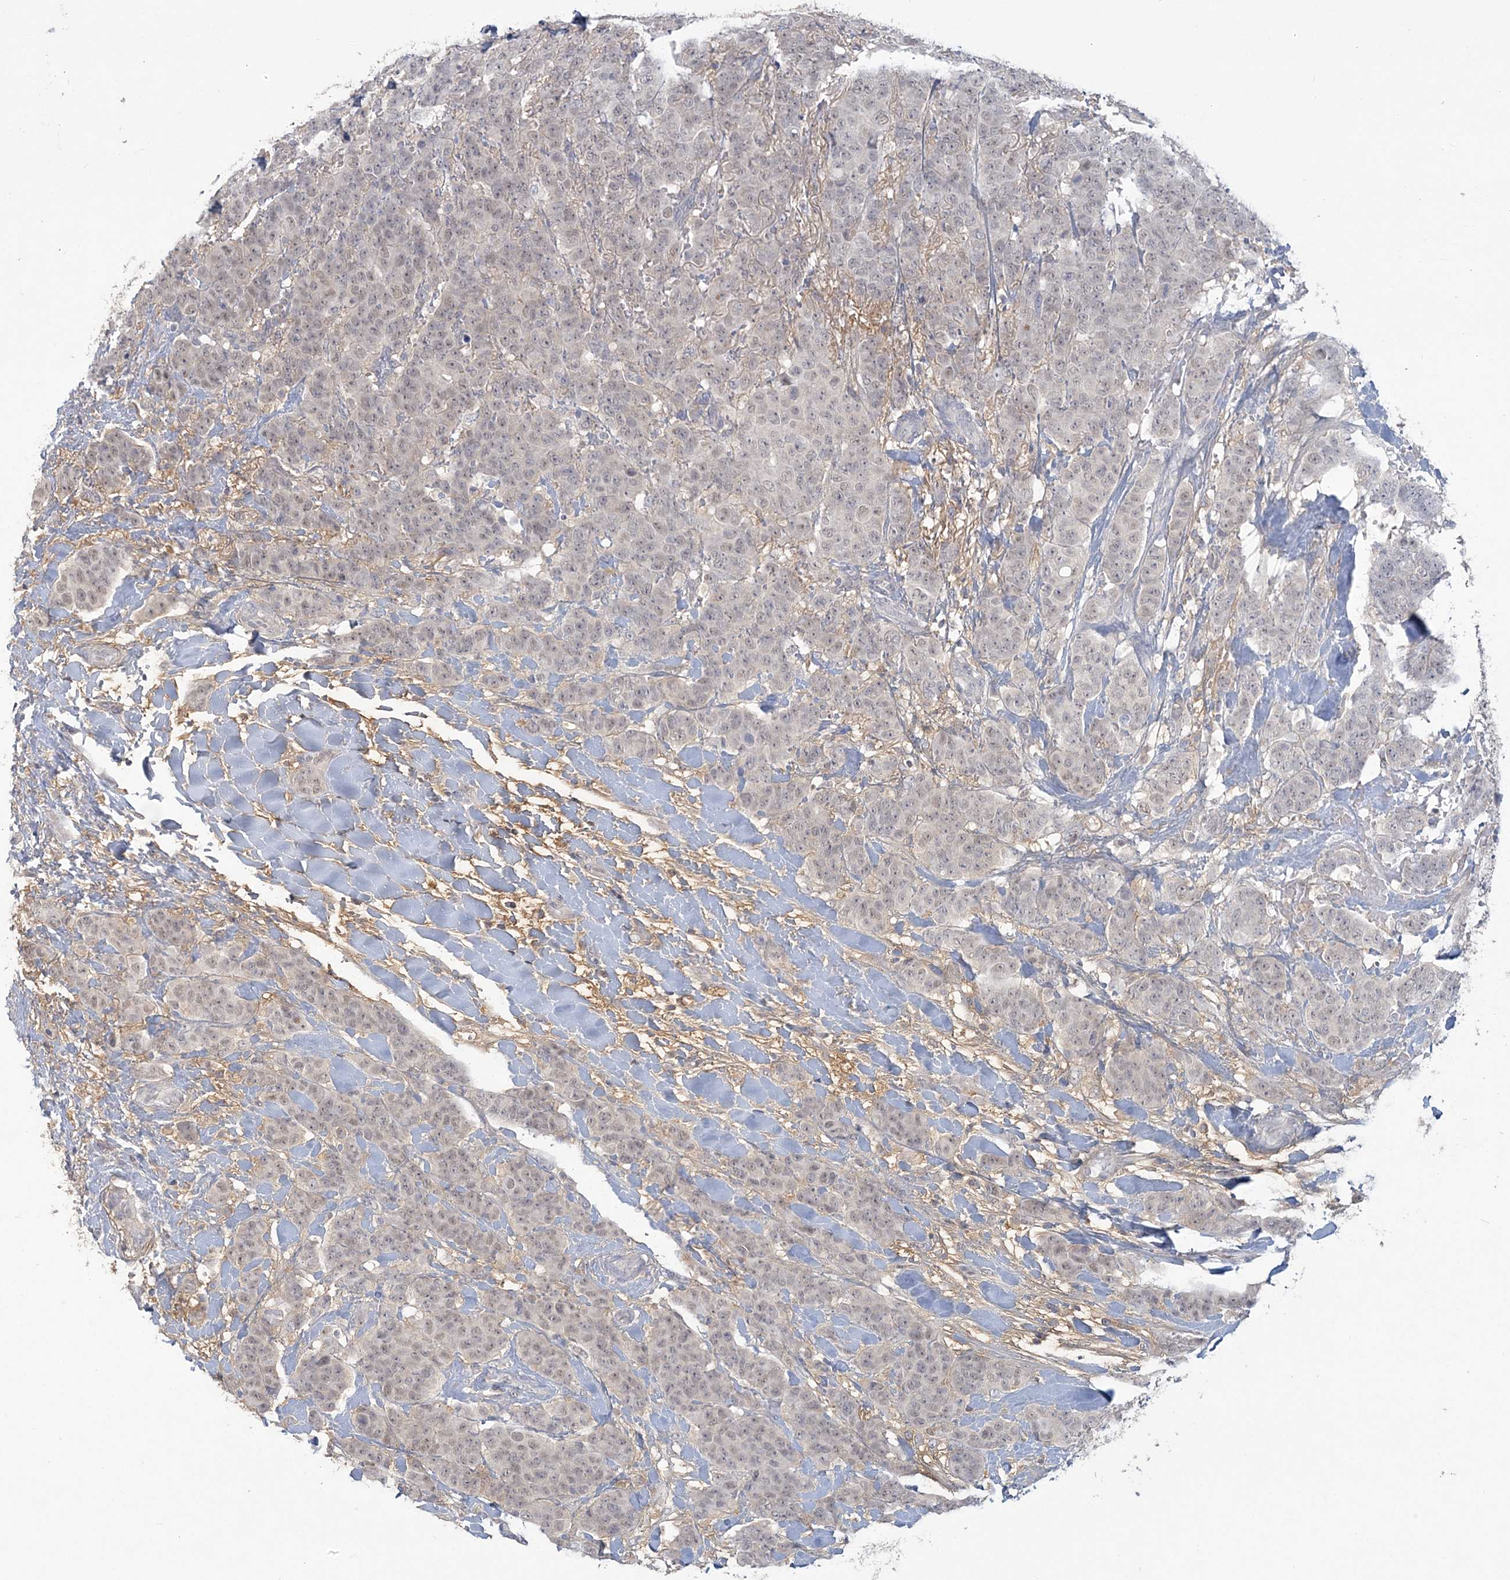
{"staining": {"intensity": "weak", "quantity": ">75%", "location": "nuclear"}, "tissue": "breast cancer", "cell_type": "Tumor cells", "image_type": "cancer", "snomed": [{"axis": "morphology", "description": "Duct carcinoma"}, {"axis": "topography", "description": "Breast"}], "caption": "The image exhibits immunohistochemical staining of breast cancer. There is weak nuclear positivity is appreciated in approximately >75% of tumor cells.", "gene": "ANKS1A", "patient": {"sex": "female", "age": 40}}